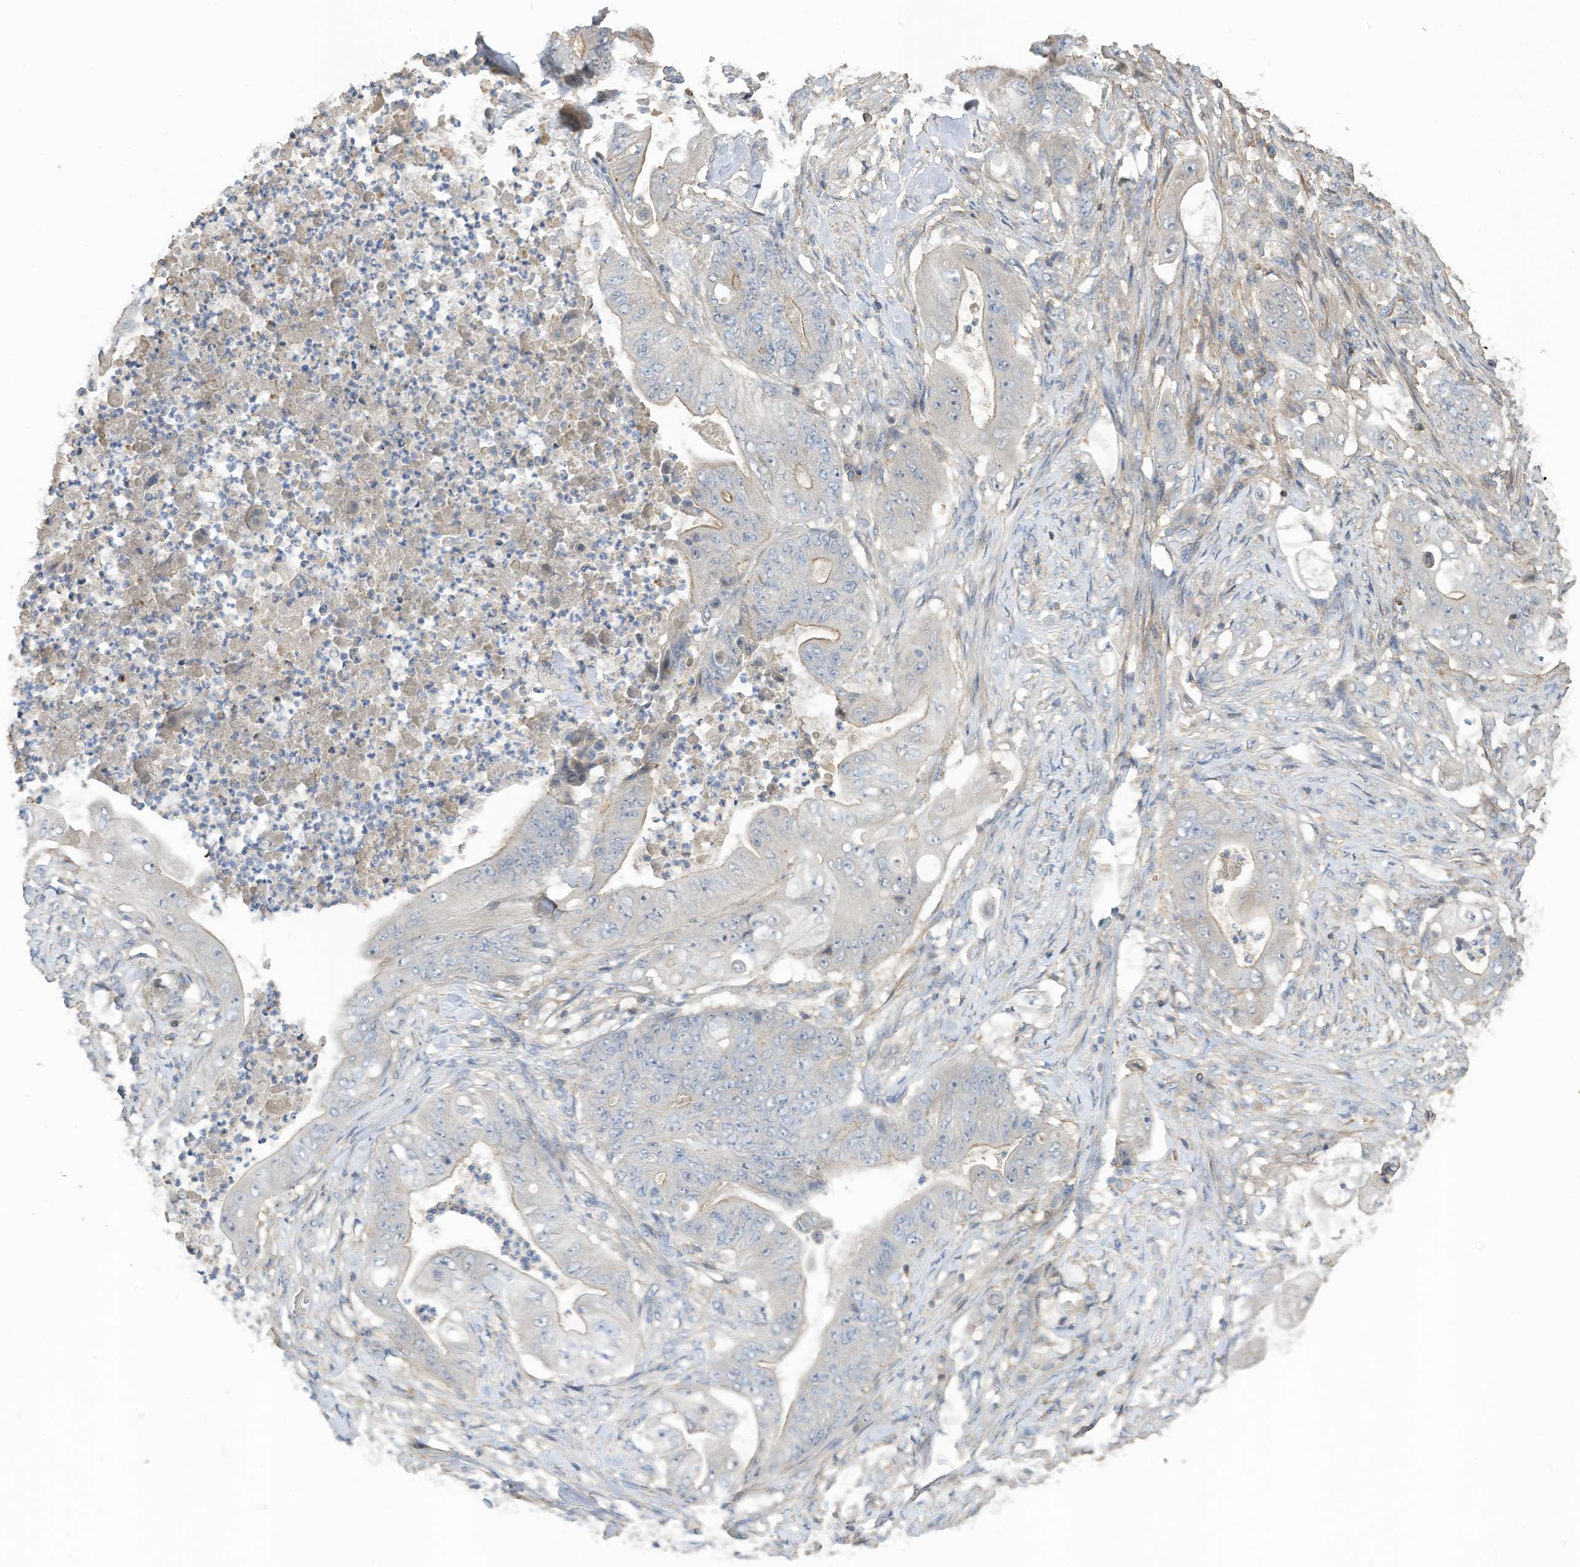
{"staining": {"intensity": "negative", "quantity": "none", "location": "none"}, "tissue": "stomach cancer", "cell_type": "Tumor cells", "image_type": "cancer", "snomed": [{"axis": "morphology", "description": "Adenocarcinoma, NOS"}, {"axis": "topography", "description": "Stomach"}], "caption": "High magnification brightfield microscopy of adenocarcinoma (stomach) stained with DAB (brown) and counterstained with hematoxylin (blue): tumor cells show no significant positivity. Brightfield microscopy of IHC stained with DAB (brown) and hematoxylin (blue), captured at high magnification.", "gene": "SLFN14", "patient": {"sex": "female", "age": 73}}